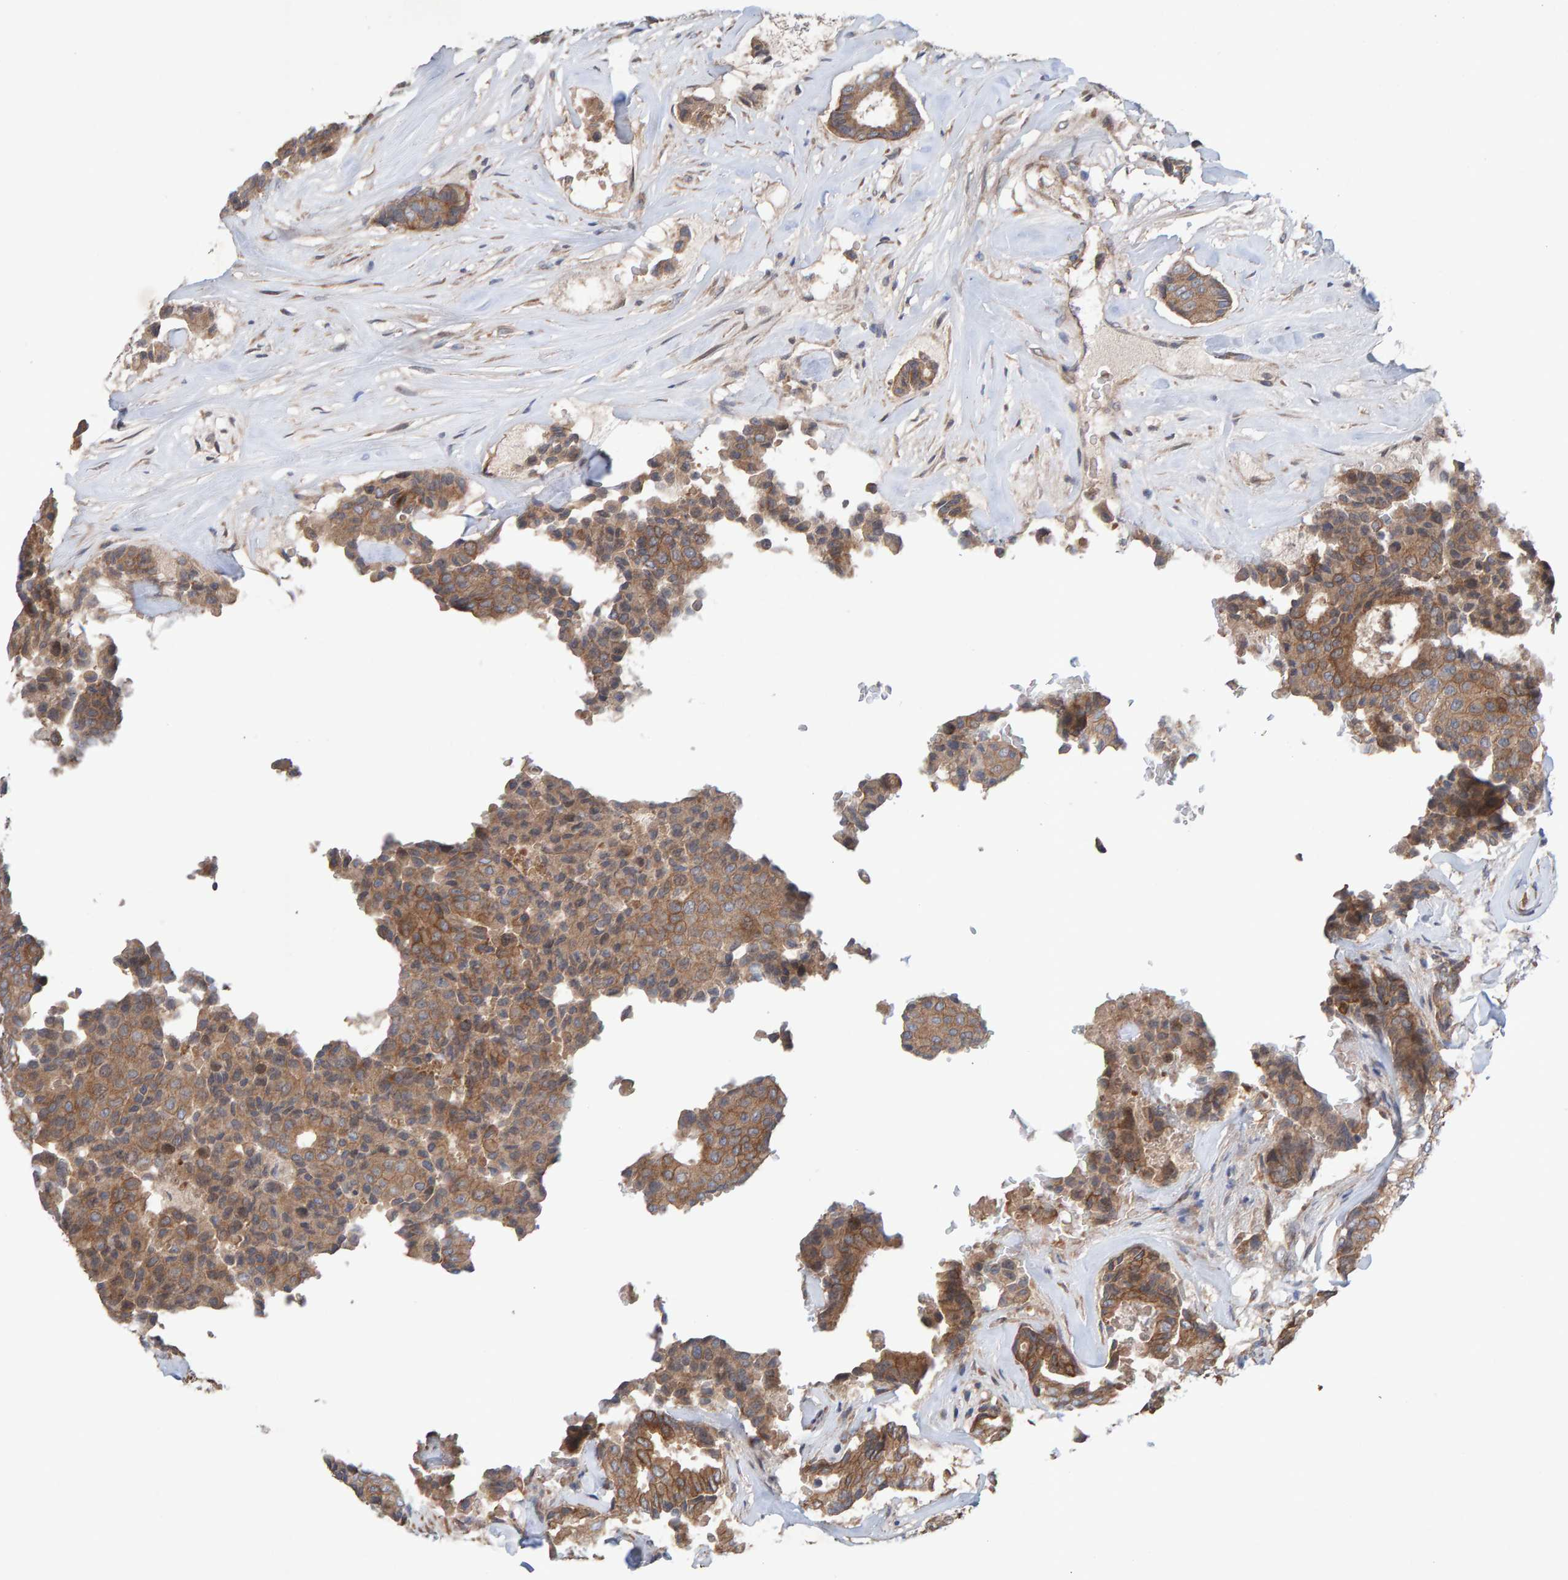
{"staining": {"intensity": "moderate", "quantity": ">75%", "location": "cytoplasmic/membranous"}, "tissue": "breast cancer", "cell_type": "Tumor cells", "image_type": "cancer", "snomed": [{"axis": "morphology", "description": "Duct carcinoma"}, {"axis": "topography", "description": "Breast"}], "caption": "This is a histology image of immunohistochemistry staining of breast cancer (infiltrating ductal carcinoma), which shows moderate expression in the cytoplasmic/membranous of tumor cells.", "gene": "LRSAM1", "patient": {"sex": "female", "age": 75}}